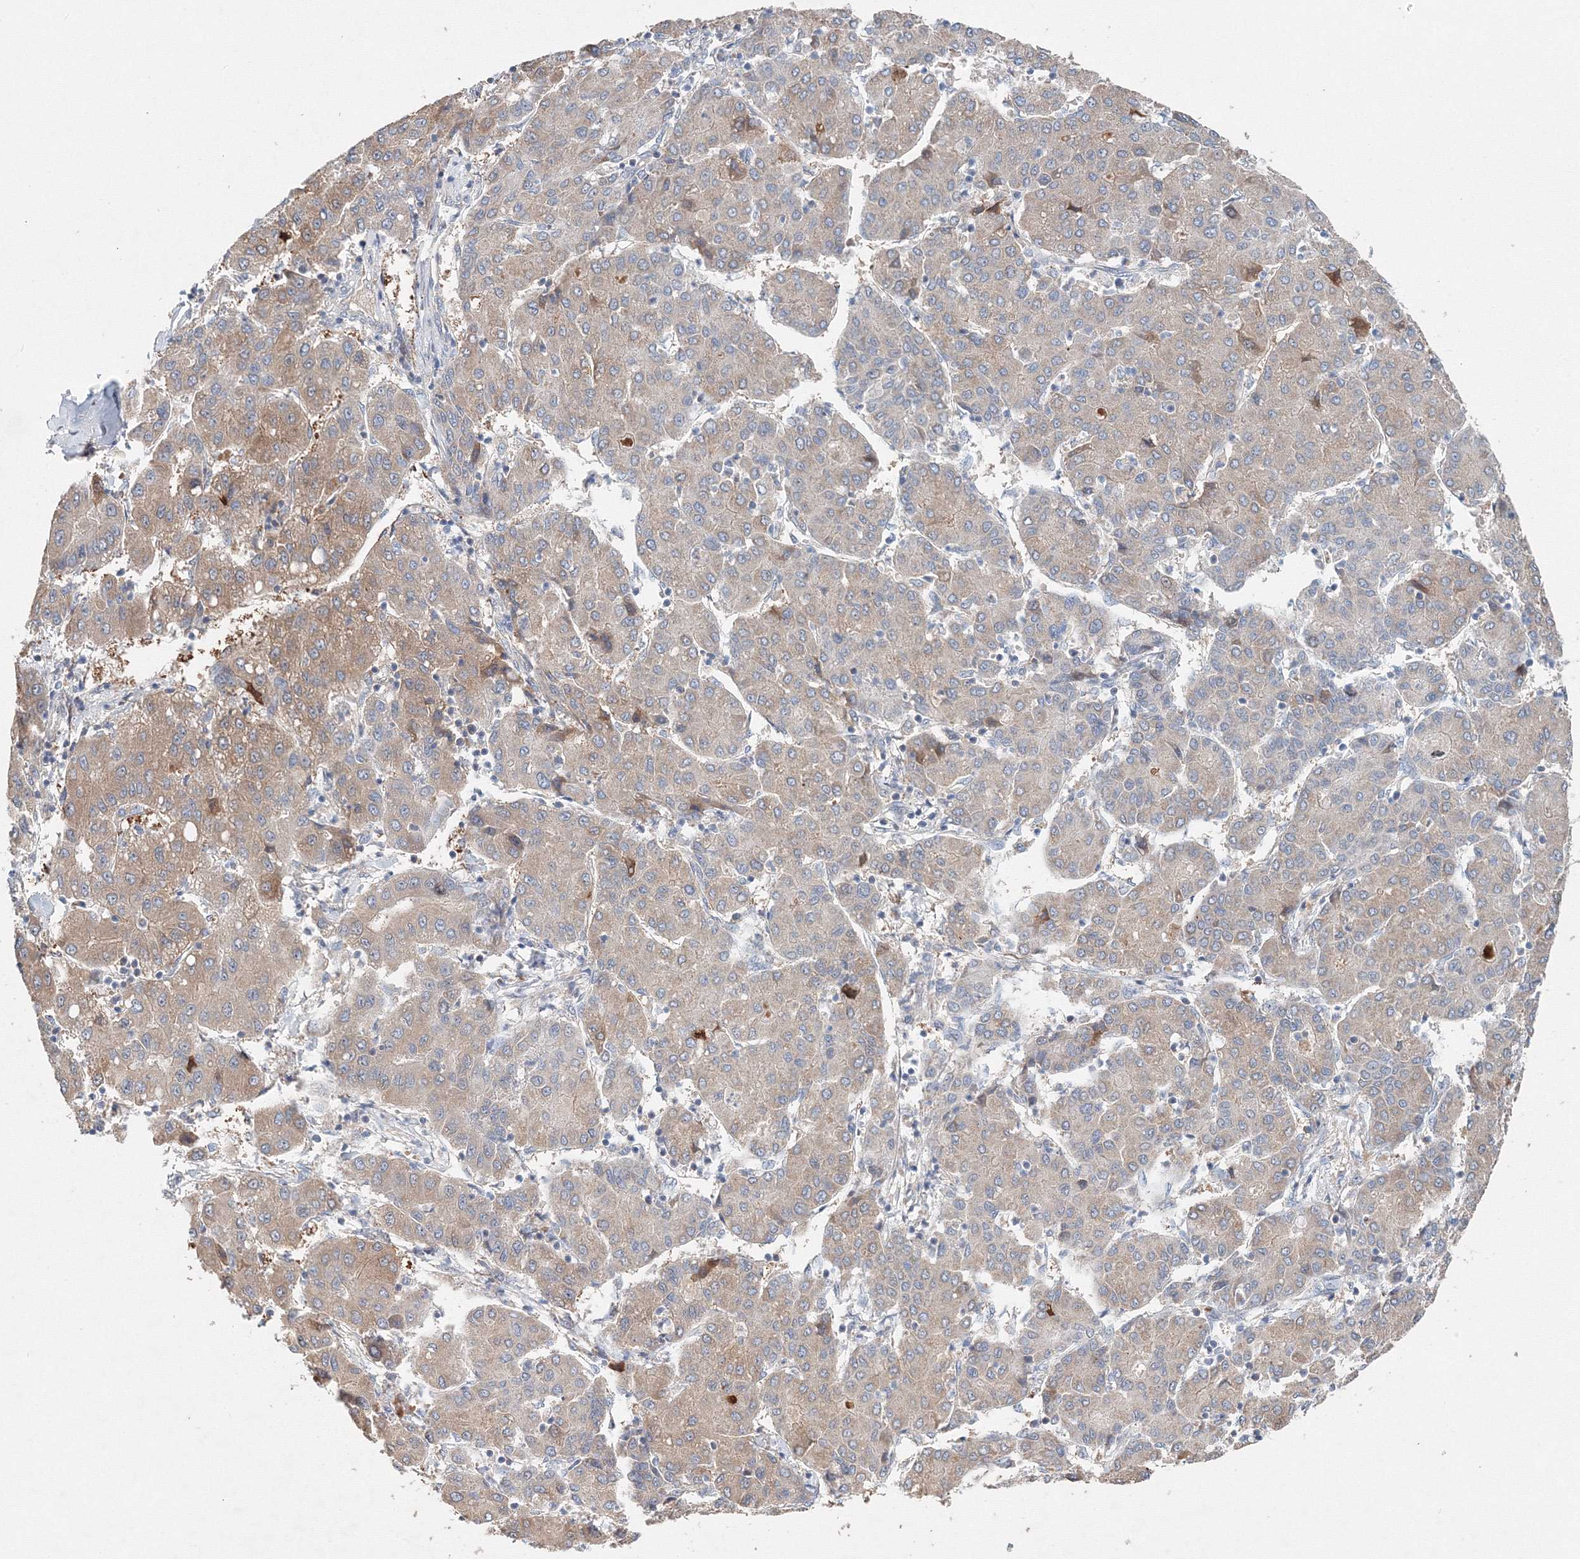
{"staining": {"intensity": "moderate", "quantity": "25%-75%", "location": "cytoplasmic/membranous"}, "tissue": "liver cancer", "cell_type": "Tumor cells", "image_type": "cancer", "snomed": [{"axis": "morphology", "description": "Carcinoma, Hepatocellular, NOS"}, {"axis": "topography", "description": "Liver"}], "caption": "Liver hepatocellular carcinoma stained with a protein marker displays moderate staining in tumor cells.", "gene": "WDR49", "patient": {"sex": "male", "age": 65}}